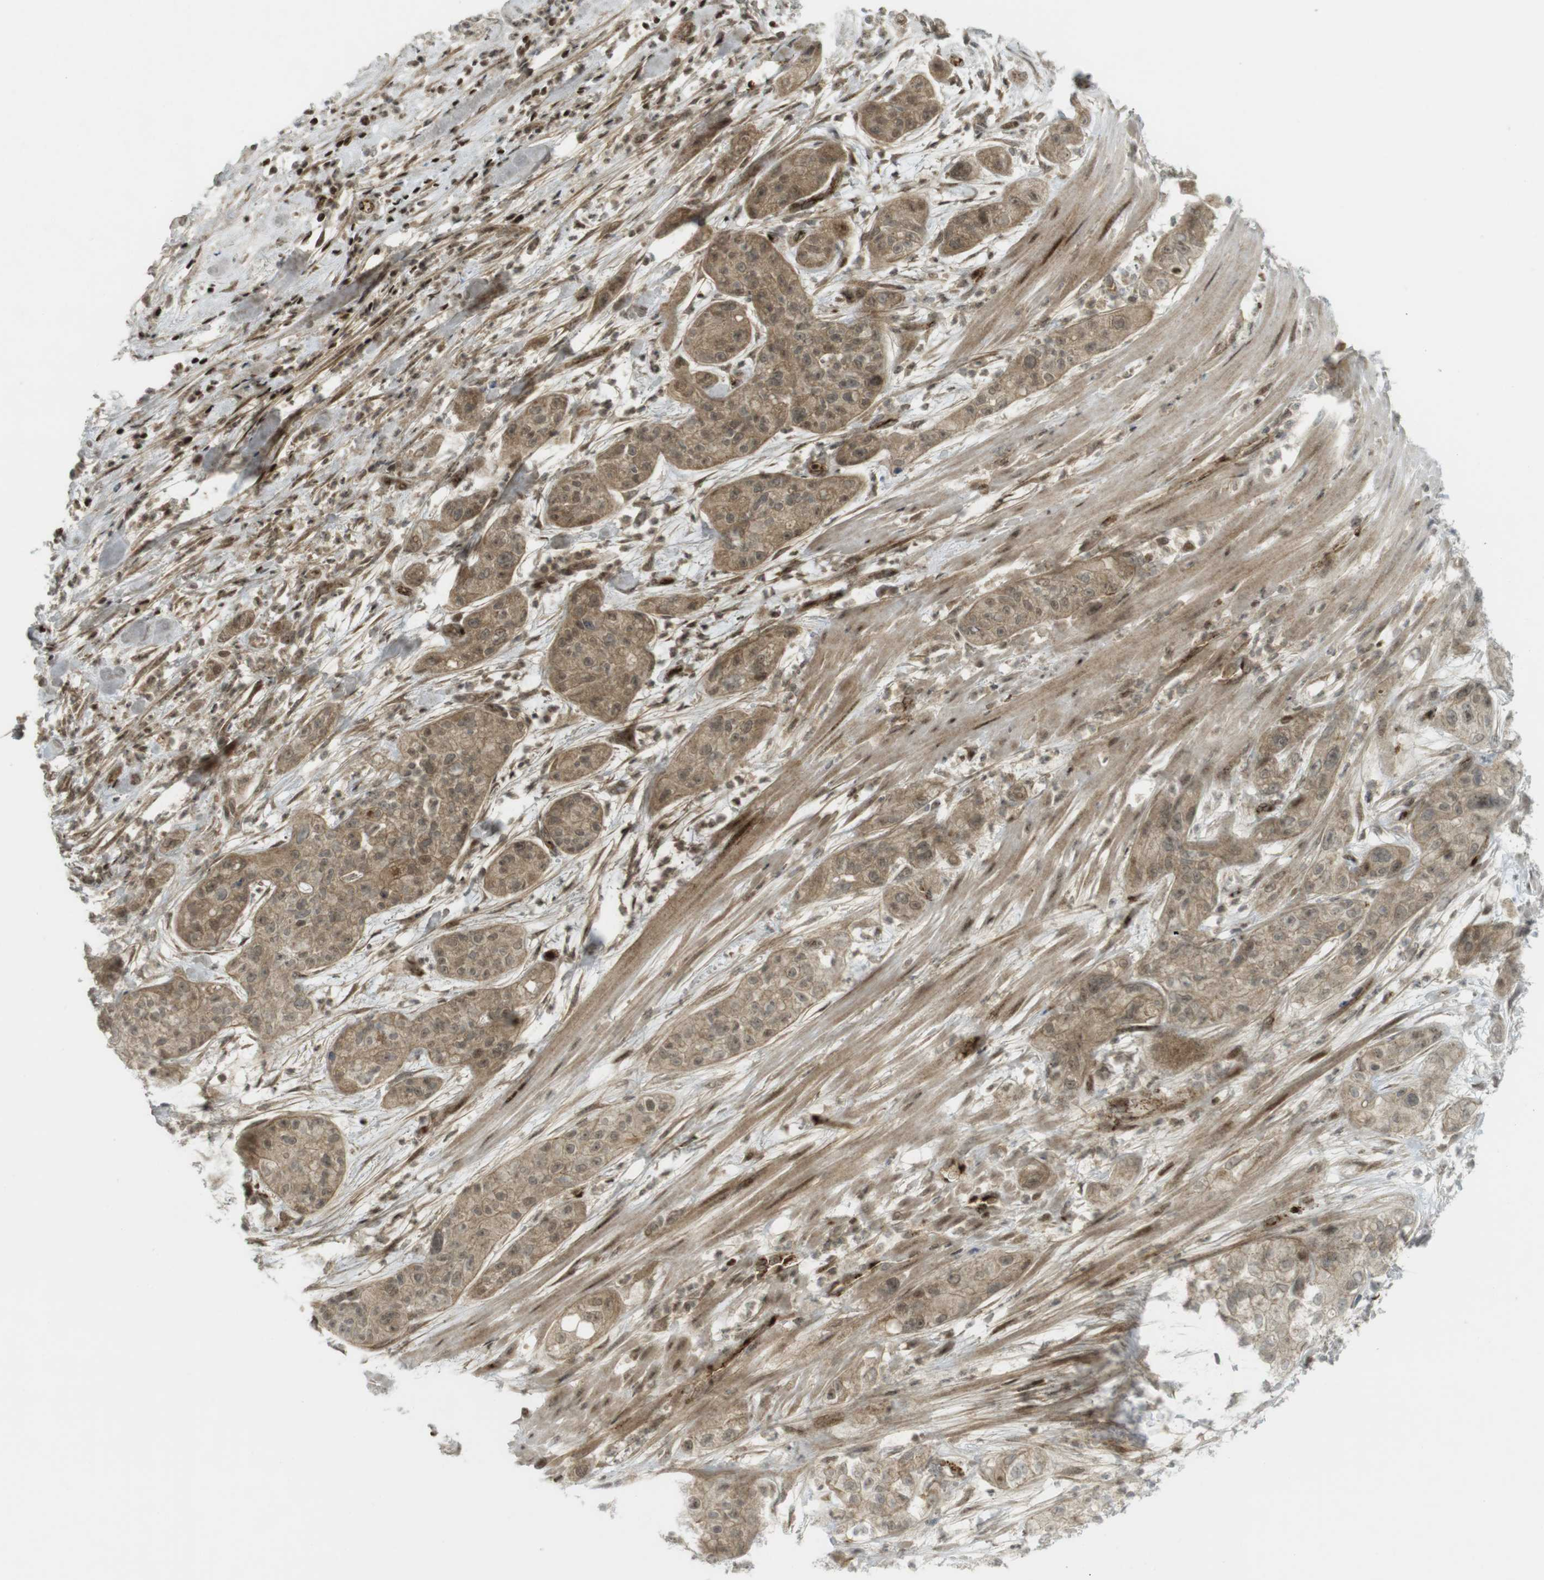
{"staining": {"intensity": "moderate", "quantity": ">75%", "location": "cytoplasmic/membranous,nuclear"}, "tissue": "pancreatic cancer", "cell_type": "Tumor cells", "image_type": "cancer", "snomed": [{"axis": "morphology", "description": "Adenocarcinoma, NOS"}, {"axis": "topography", "description": "Pancreas"}], "caption": "Immunohistochemistry staining of pancreatic cancer, which demonstrates medium levels of moderate cytoplasmic/membranous and nuclear expression in about >75% of tumor cells indicating moderate cytoplasmic/membranous and nuclear protein staining. The staining was performed using DAB (3,3'-diaminobenzidine) (brown) for protein detection and nuclei were counterstained in hematoxylin (blue).", "gene": "PPP1R13B", "patient": {"sex": "female", "age": 78}}